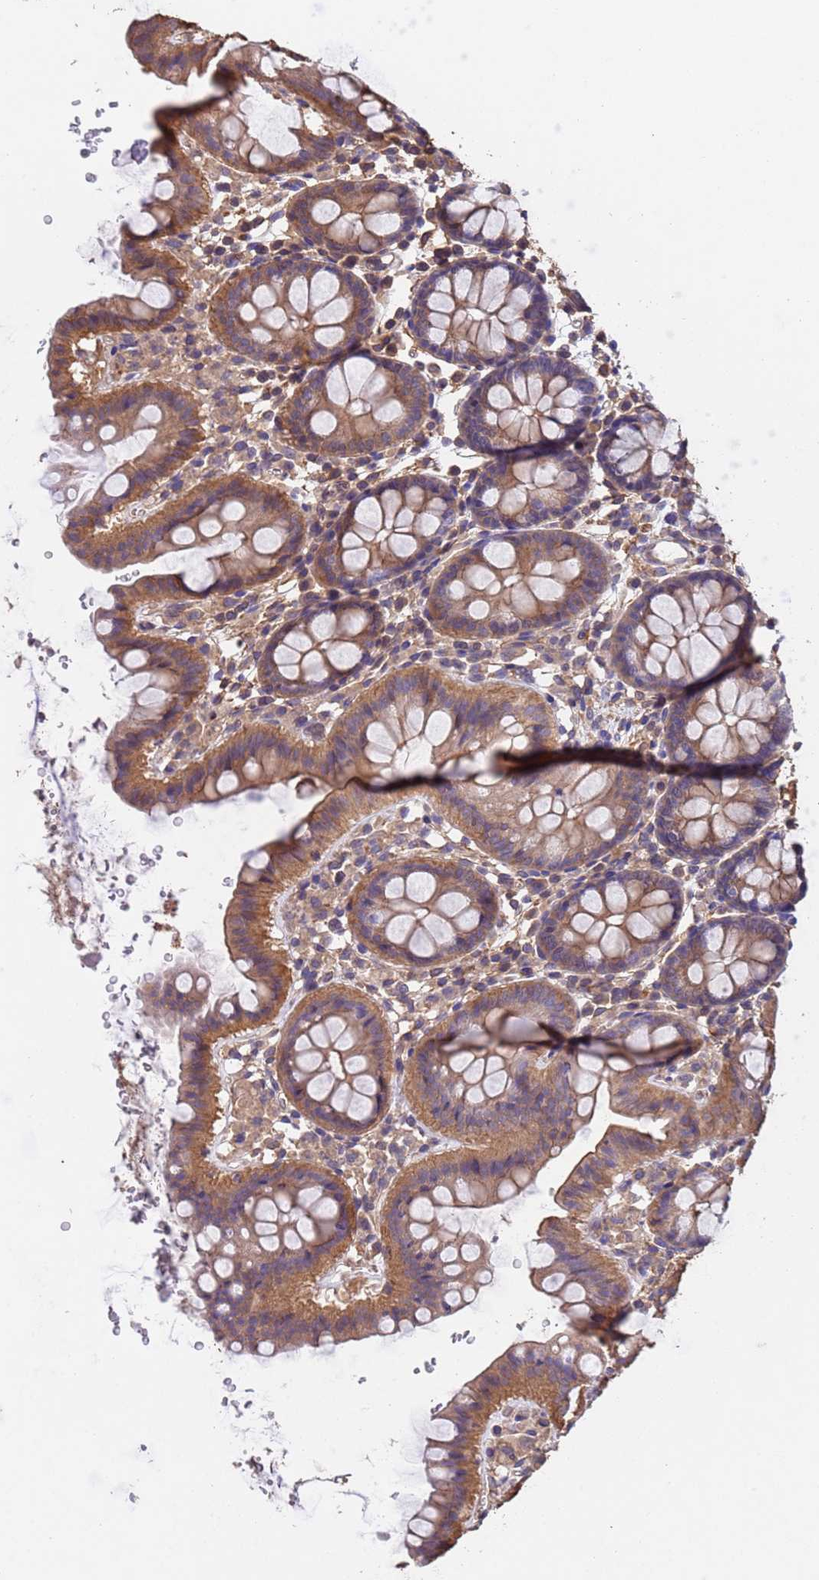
{"staining": {"intensity": "weak", "quantity": "25%-75%", "location": "cytoplasmic/membranous"}, "tissue": "colon", "cell_type": "Endothelial cells", "image_type": "normal", "snomed": [{"axis": "morphology", "description": "Normal tissue, NOS"}, {"axis": "topography", "description": "Colon"}], "caption": "Endothelial cells show weak cytoplasmic/membranous staining in approximately 25%-75% of cells in benign colon. The staining was performed using DAB (3,3'-diaminobenzidine) to visualize the protein expression in brown, while the nuclei were stained in blue with hematoxylin (Magnification: 20x).", "gene": "MTX3", "patient": {"sex": "male", "age": 75}}